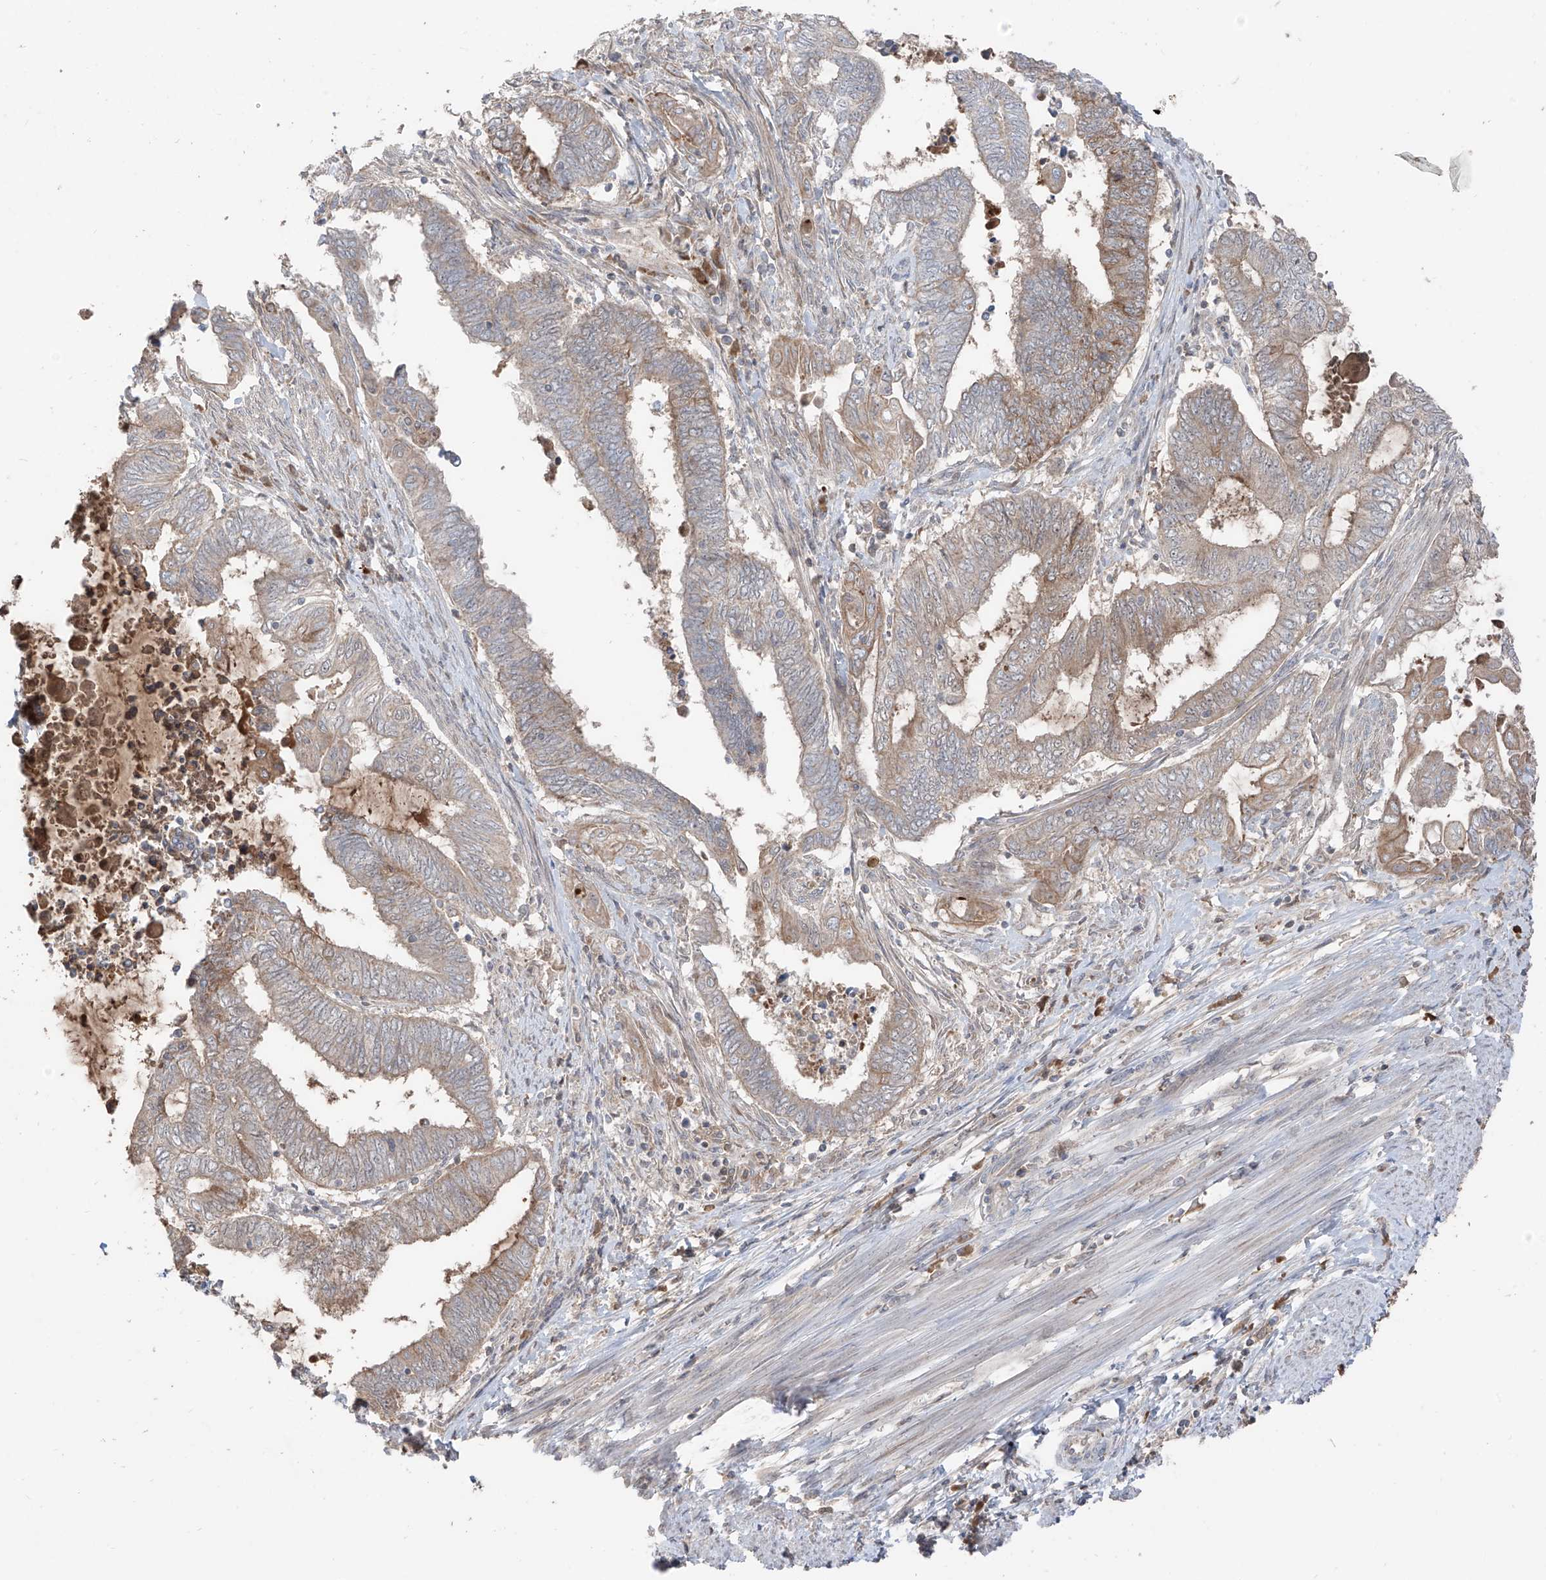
{"staining": {"intensity": "moderate", "quantity": "<25%", "location": "cytoplasmic/membranous"}, "tissue": "endometrial cancer", "cell_type": "Tumor cells", "image_type": "cancer", "snomed": [{"axis": "morphology", "description": "Adenocarcinoma, NOS"}, {"axis": "topography", "description": "Uterus"}, {"axis": "topography", "description": "Endometrium"}], "caption": "Protein positivity by immunohistochemistry reveals moderate cytoplasmic/membranous positivity in about <25% of tumor cells in adenocarcinoma (endometrial).", "gene": "COLGALT2", "patient": {"sex": "female", "age": 70}}